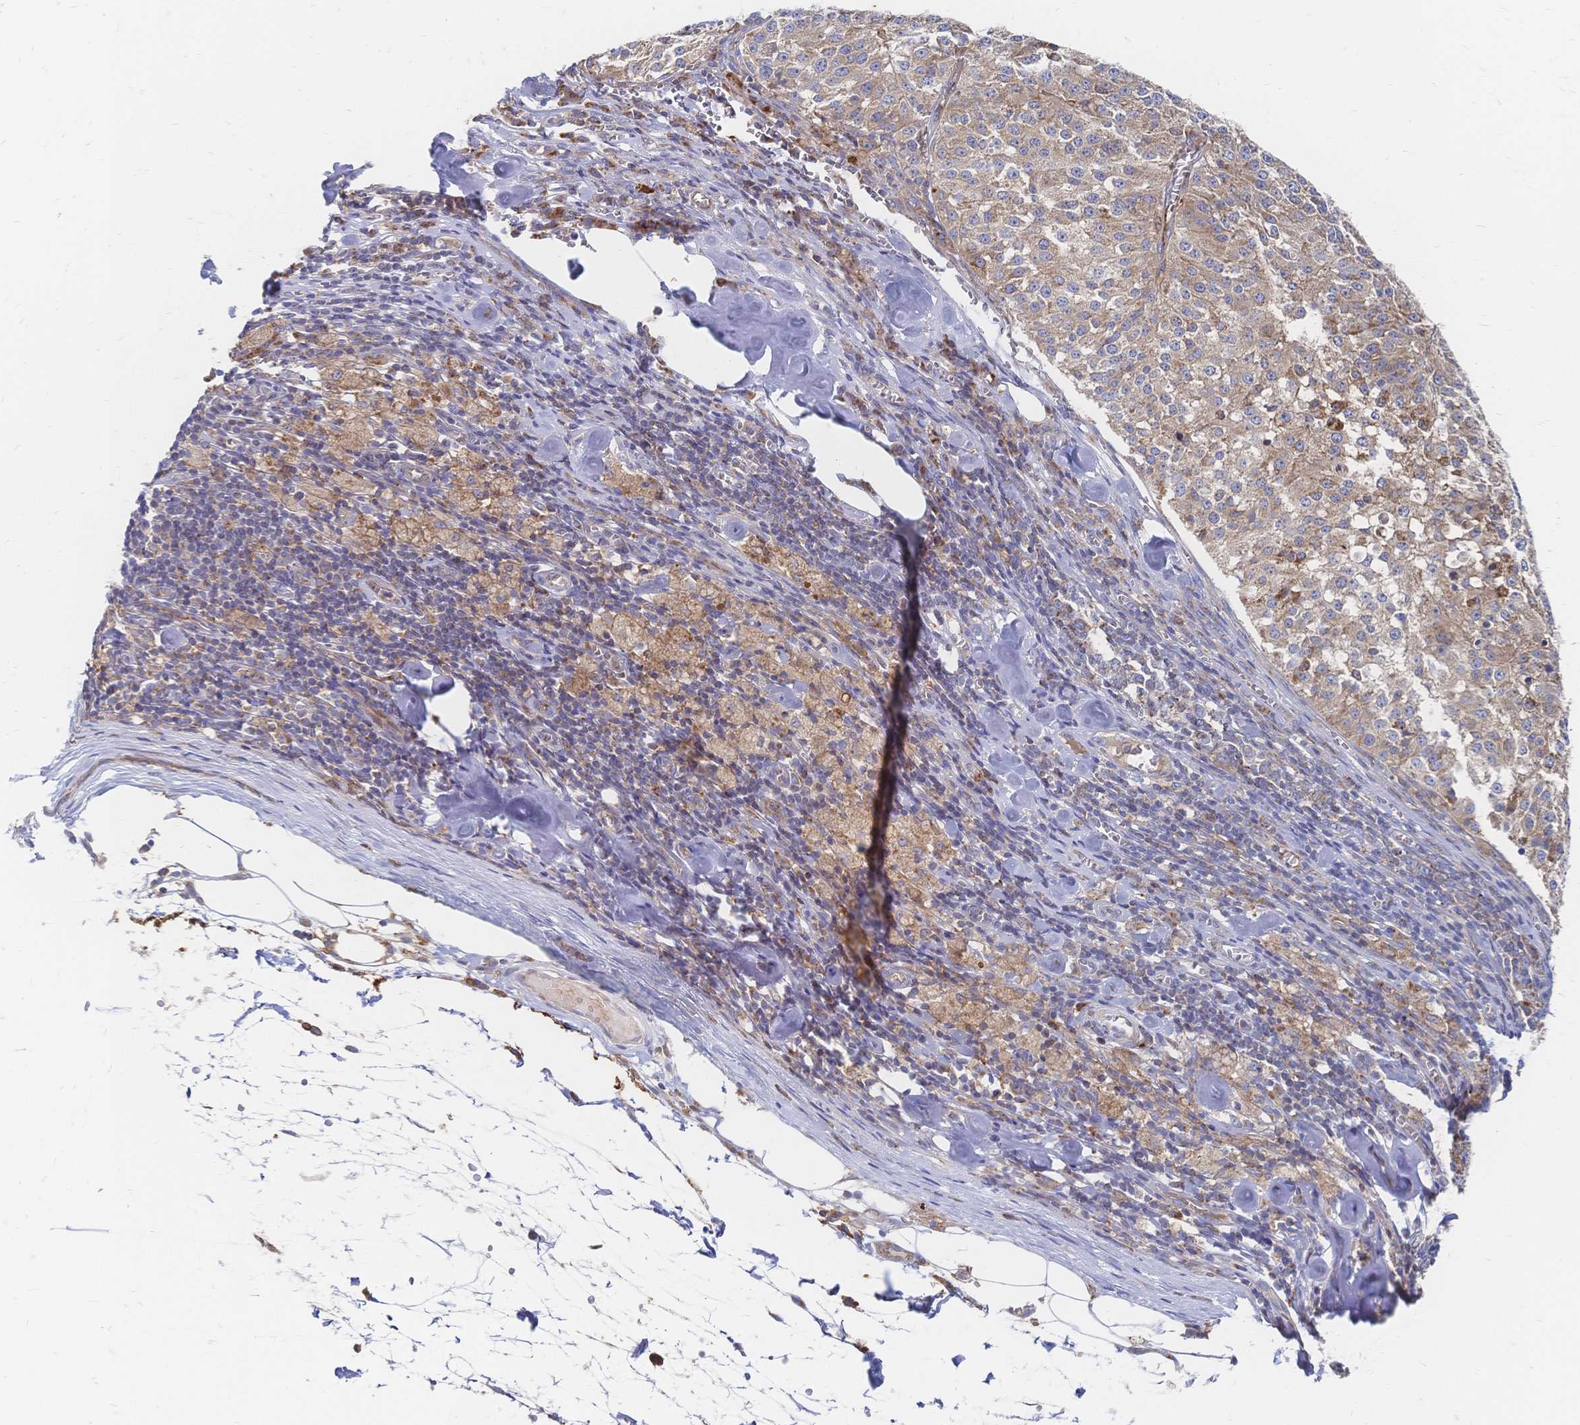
{"staining": {"intensity": "weak", "quantity": ">75%", "location": "cytoplasmic/membranous"}, "tissue": "melanoma", "cell_type": "Tumor cells", "image_type": "cancer", "snomed": [{"axis": "morphology", "description": "Malignant melanoma, Metastatic site"}, {"axis": "topography", "description": "Lymph node"}], "caption": "Protein analysis of melanoma tissue shows weak cytoplasmic/membranous positivity in approximately >75% of tumor cells. The staining was performed using DAB, with brown indicating positive protein expression. Nuclei are stained blue with hematoxylin.", "gene": "SORBS1", "patient": {"sex": "female", "age": 64}}